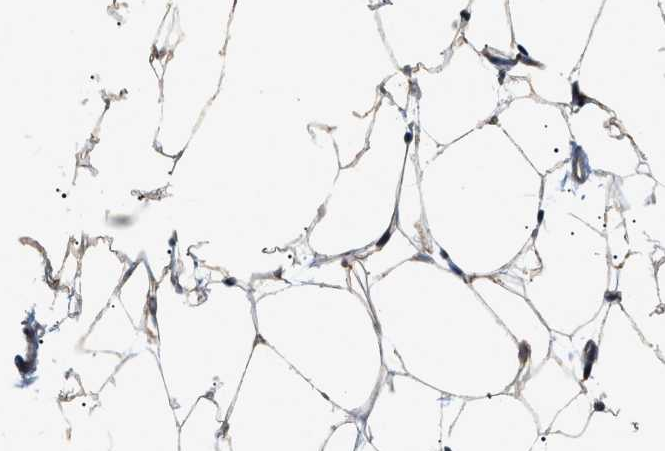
{"staining": {"intensity": "moderate", "quantity": ">75%", "location": "cytoplasmic/membranous,nuclear"}, "tissue": "adipose tissue", "cell_type": "Adipocytes", "image_type": "normal", "snomed": [{"axis": "morphology", "description": "Normal tissue, NOS"}, {"axis": "topography", "description": "Breast"}, {"axis": "topography", "description": "Soft tissue"}], "caption": "Immunohistochemical staining of normal adipose tissue reveals medium levels of moderate cytoplasmic/membranous,nuclear positivity in approximately >75% of adipocytes.", "gene": "ZBTB11", "patient": {"sex": "female", "age": 75}}